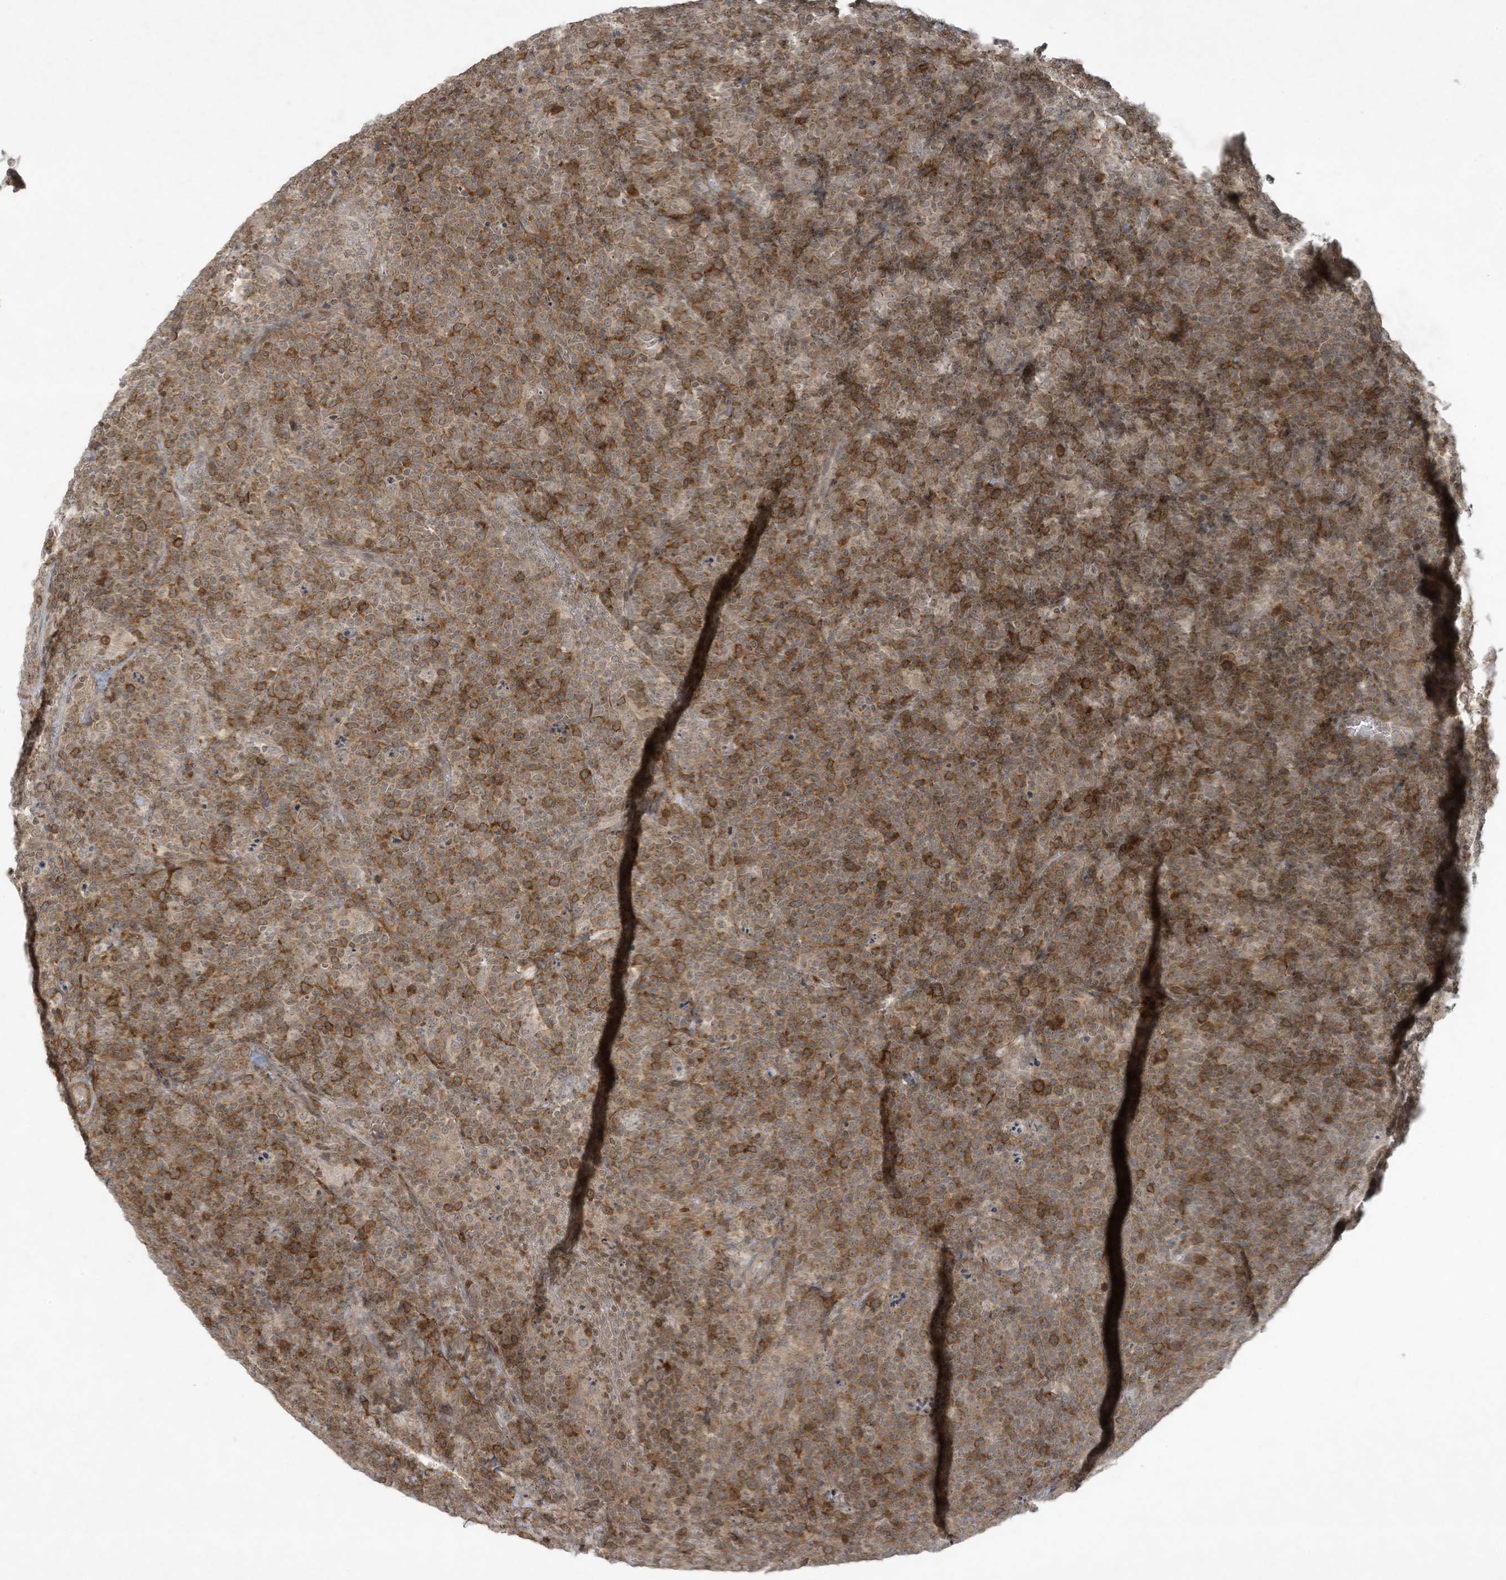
{"staining": {"intensity": "moderate", "quantity": ">75%", "location": "cytoplasmic/membranous"}, "tissue": "lymphoma", "cell_type": "Tumor cells", "image_type": "cancer", "snomed": [{"axis": "morphology", "description": "Malignant lymphoma, non-Hodgkin's type, High grade"}, {"axis": "topography", "description": "Lymph node"}], "caption": "This photomicrograph reveals lymphoma stained with IHC to label a protein in brown. The cytoplasmic/membranous of tumor cells show moderate positivity for the protein. Nuclei are counter-stained blue.", "gene": "ZNF263", "patient": {"sex": "male", "age": 61}}